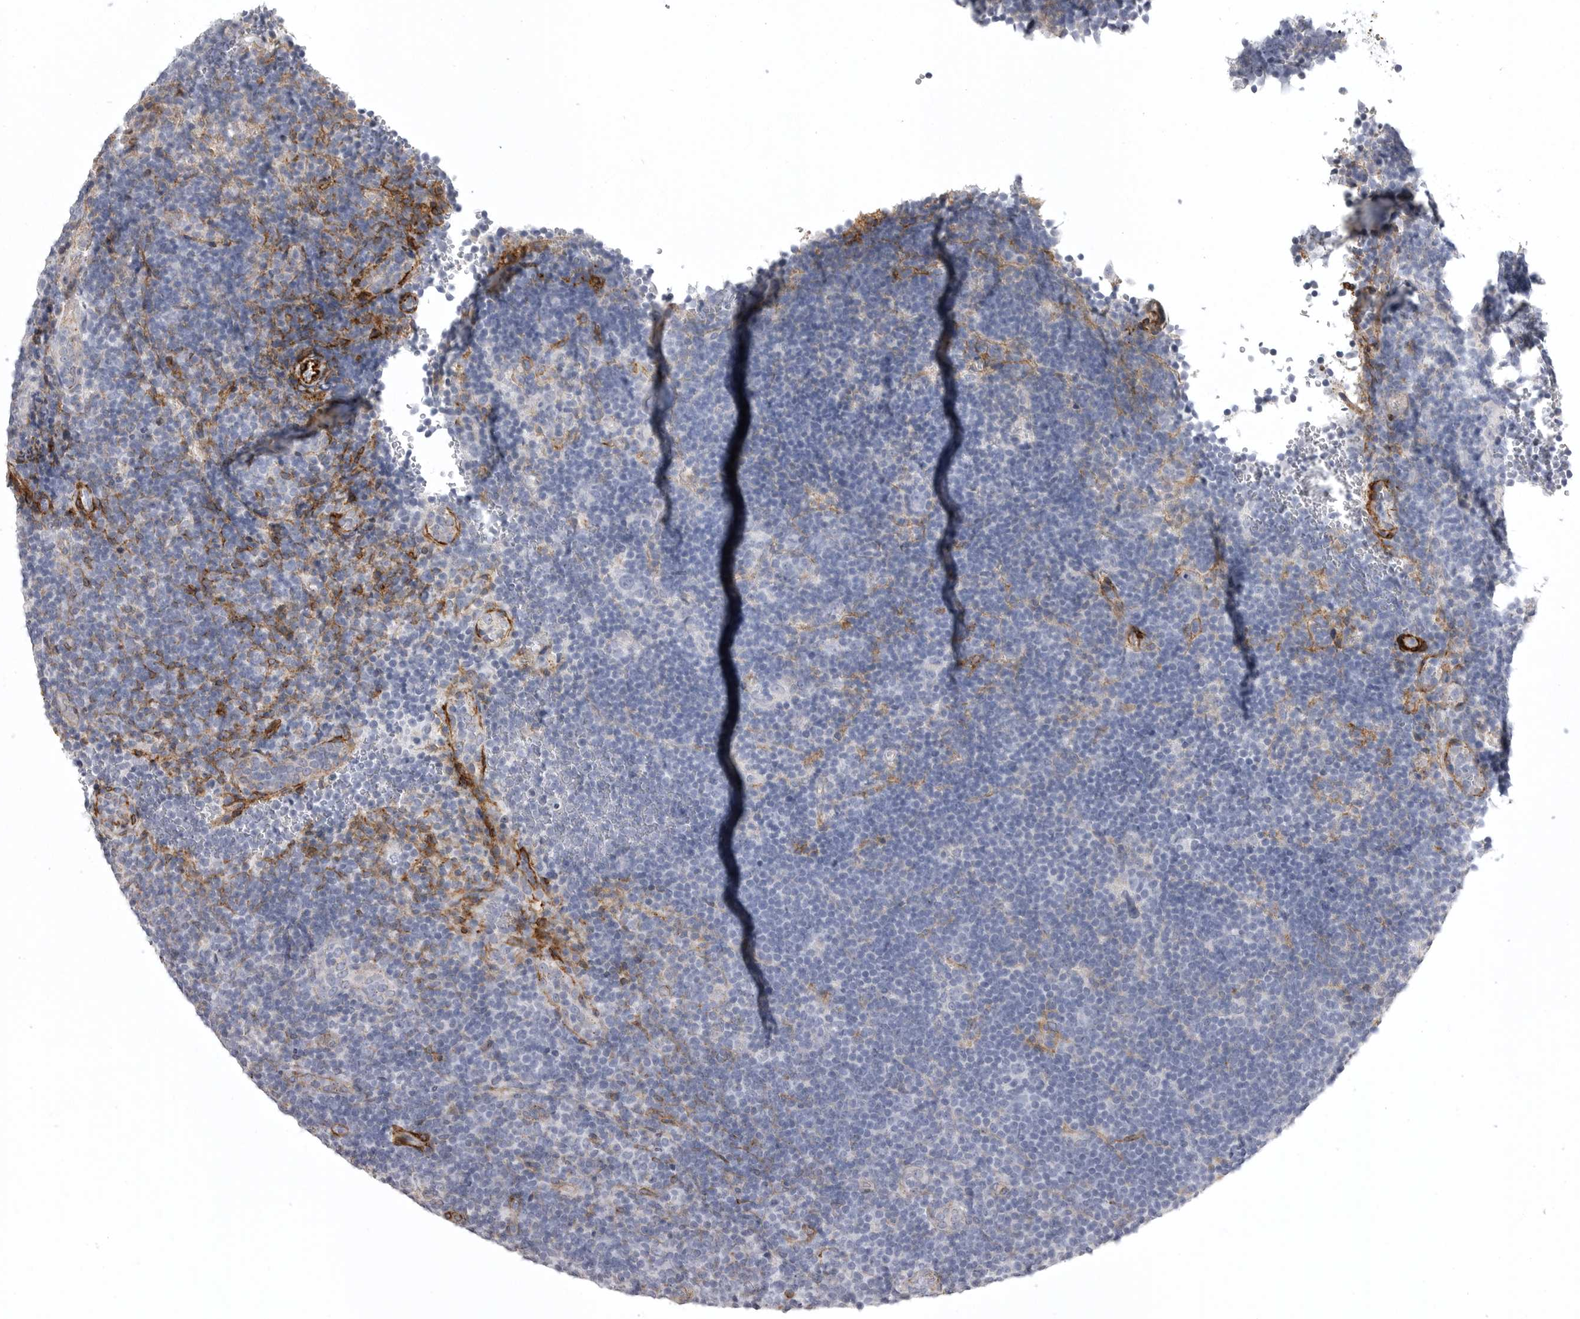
{"staining": {"intensity": "negative", "quantity": "none", "location": "none"}, "tissue": "lymphoma", "cell_type": "Tumor cells", "image_type": "cancer", "snomed": [{"axis": "morphology", "description": "Hodgkin's disease, NOS"}, {"axis": "topography", "description": "Lymph node"}], "caption": "IHC photomicrograph of lymphoma stained for a protein (brown), which reveals no staining in tumor cells. Brightfield microscopy of immunohistochemistry stained with DAB (3,3'-diaminobenzidine) (brown) and hematoxylin (blue), captured at high magnification.", "gene": "AOC3", "patient": {"sex": "female", "age": 57}}